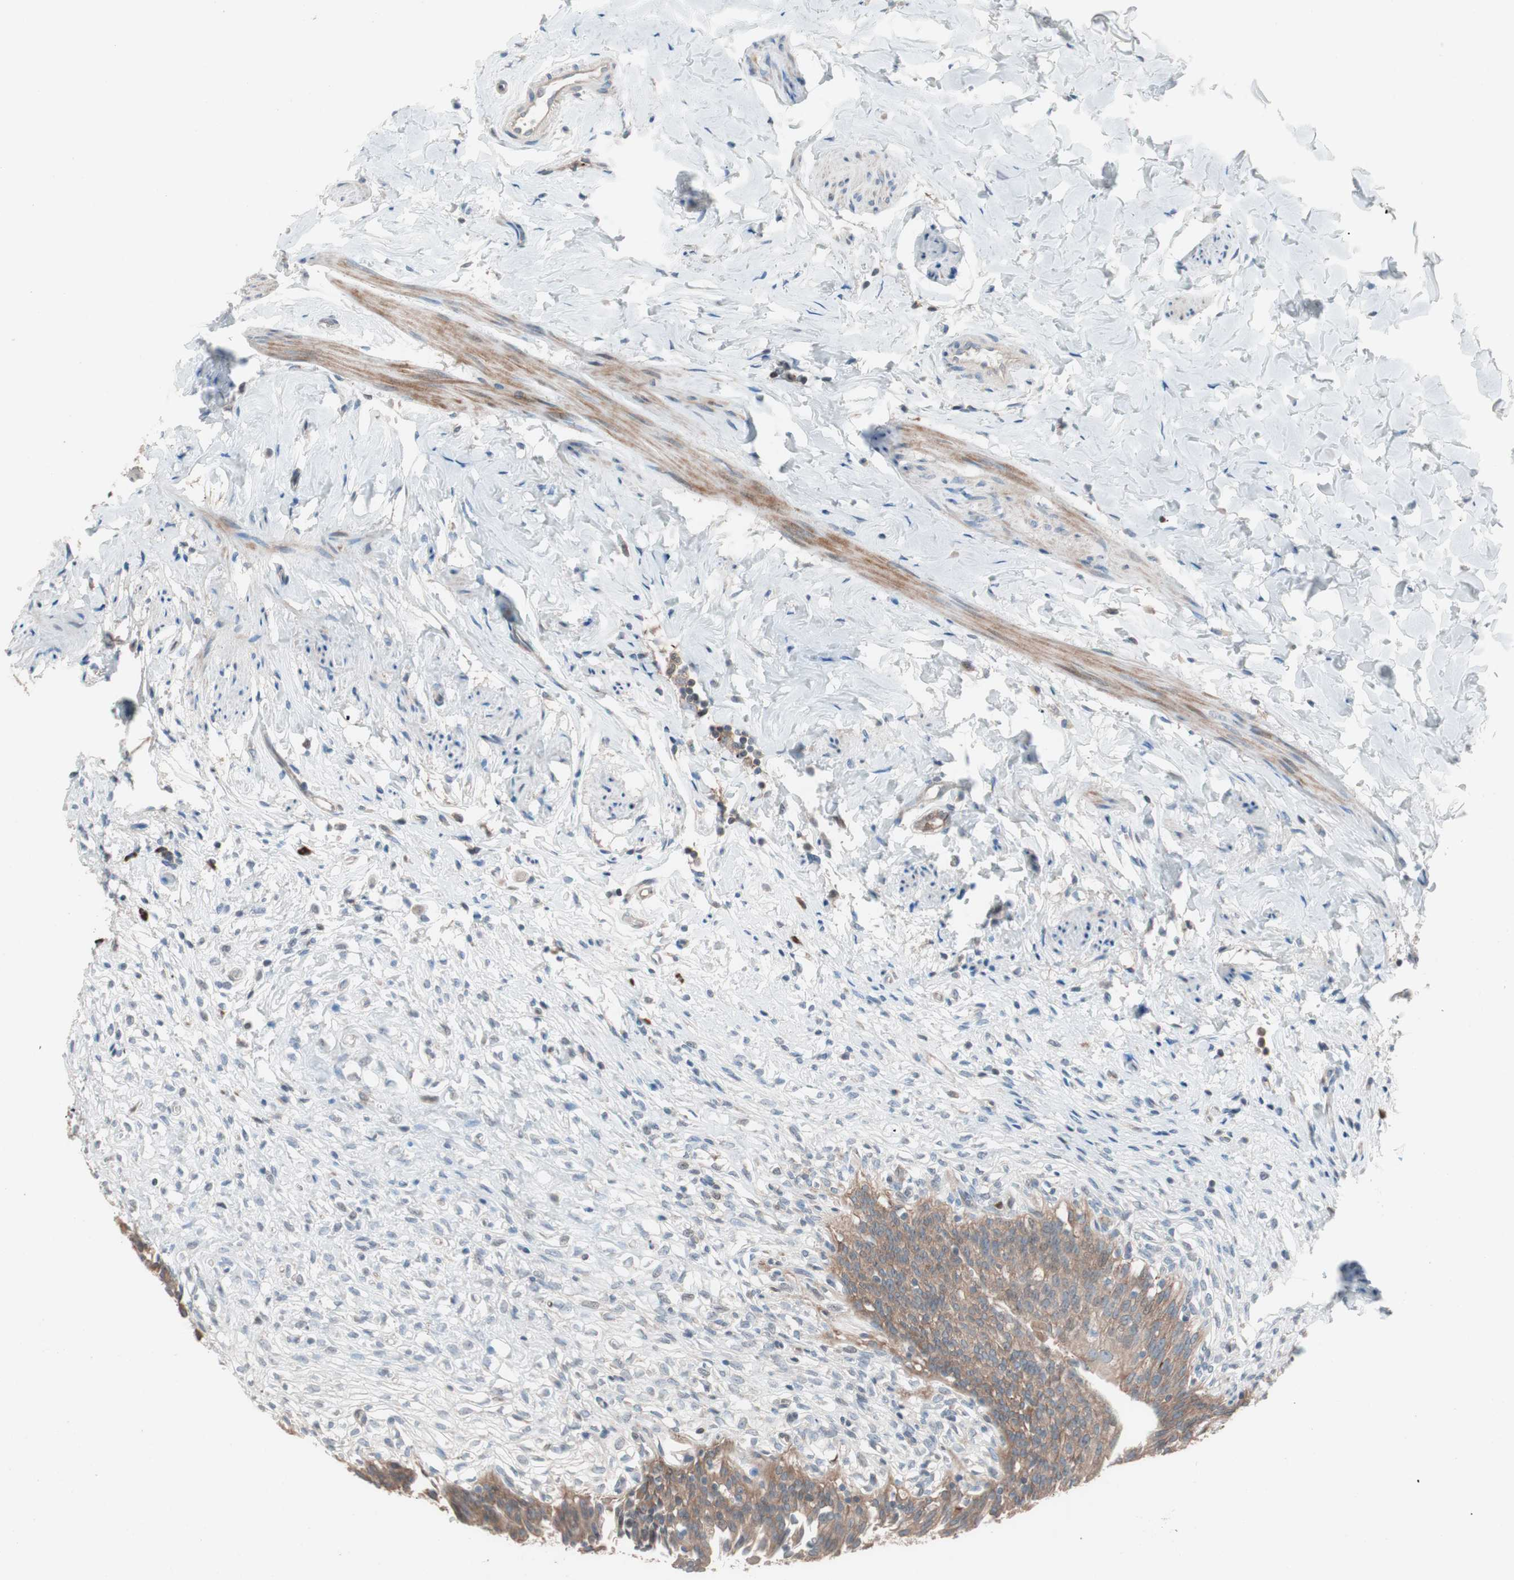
{"staining": {"intensity": "strong", "quantity": ">75%", "location": "cytoplasmic/membranous"}, "tissue": "urinary bladder", "cell_type": "Urothelial cells", "image_type": "normal", "snomed": [{"axis": "morphology", "description": "Normal tissue, NOS"}, {"axis": "morphology", "description": "Inflammation, NOS"}, {"axis": "topography", "description": "Urinary bladder"}], "caption": "A micrograph showing strong cytoplasmic/membranous expression in approximately >75% of urothelial cells in unremarkable urinary bladder, as visualized by brown immunohistochemical staining.", "gene": "FAAH", "patient": {"sex": "female", "age": 80}}